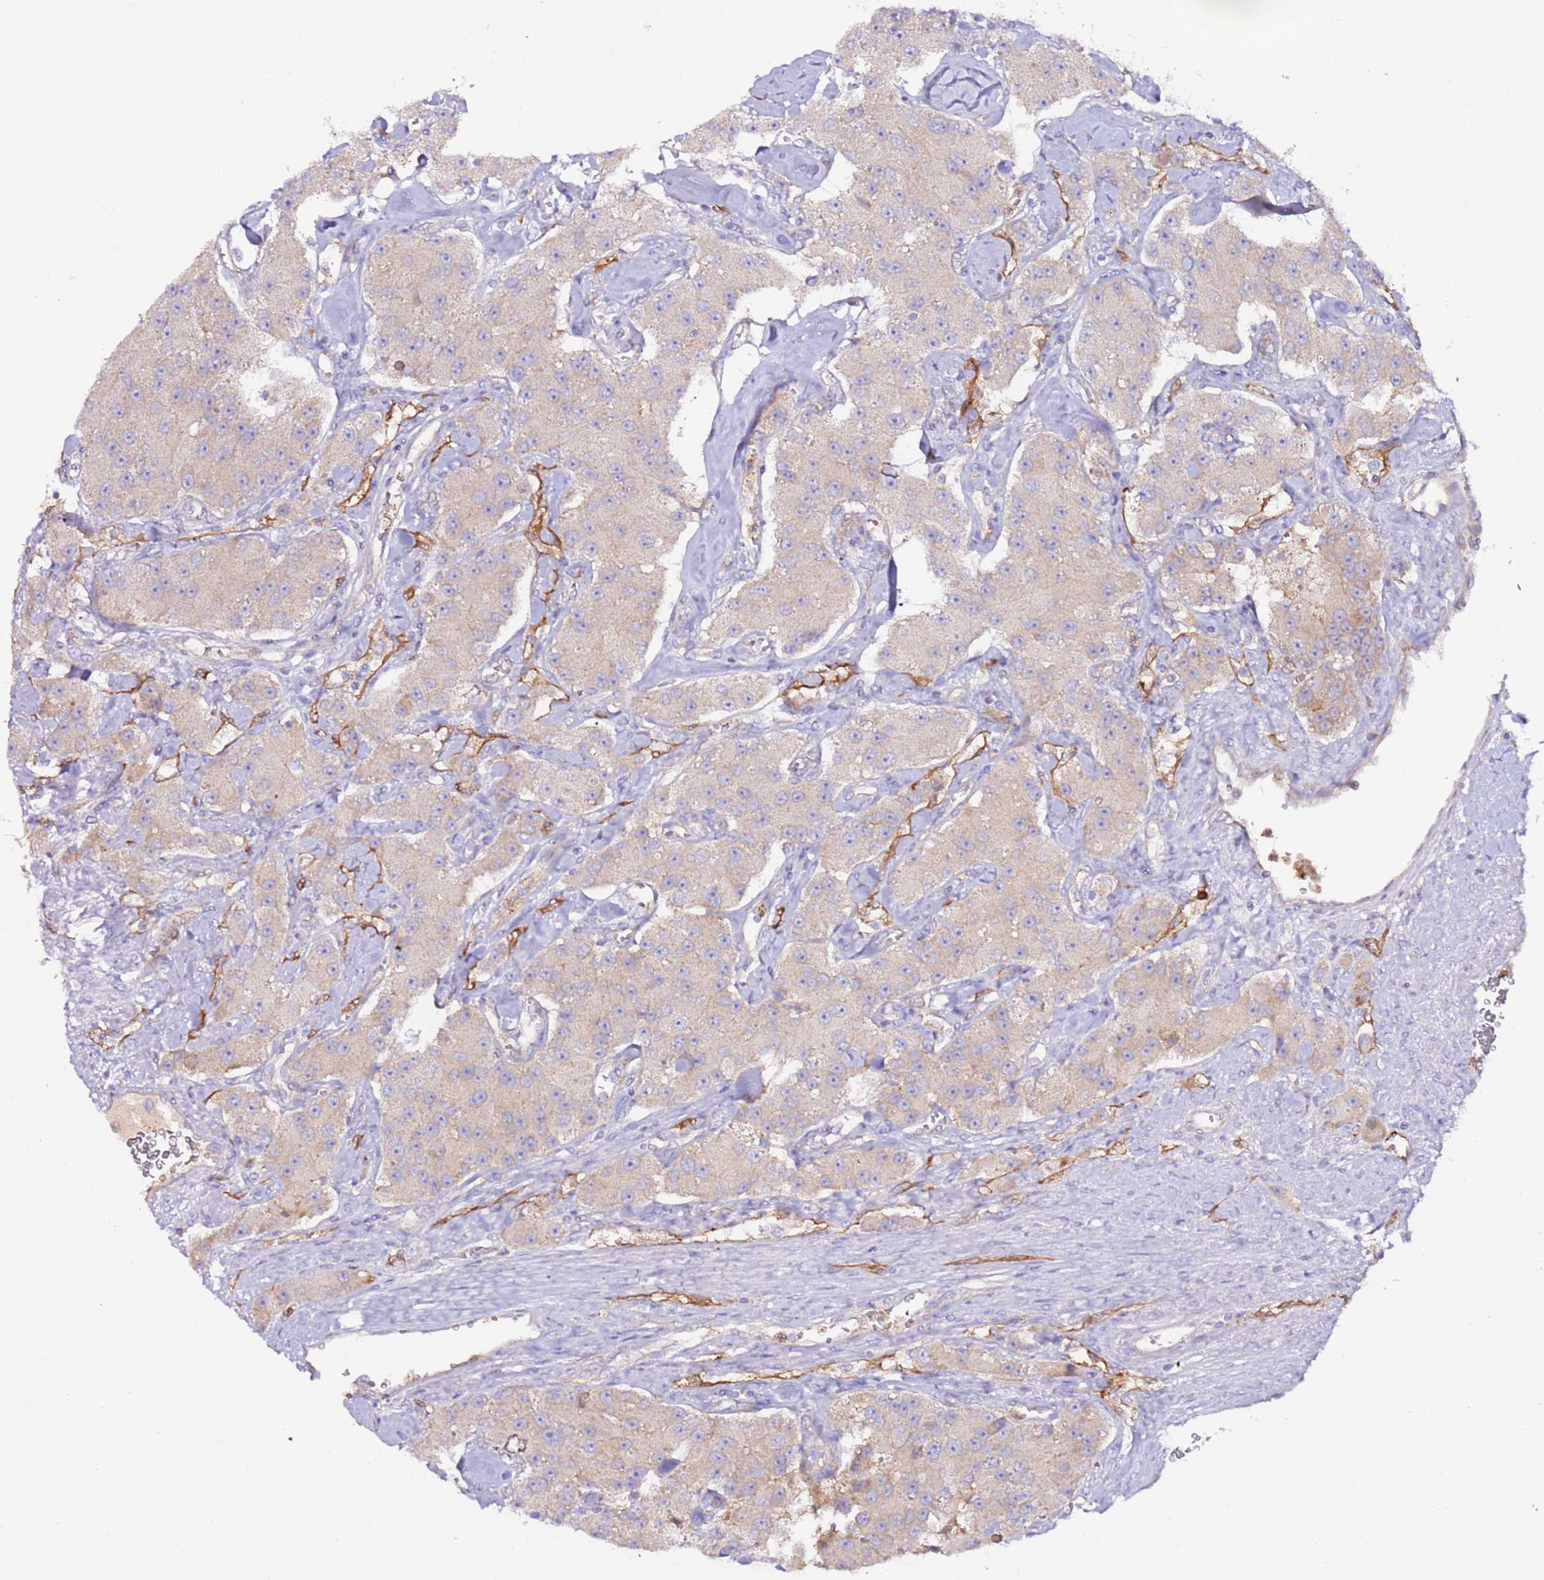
{"staining": {"intensity": "negative", "quantity": "none", "location": "none"}, "tissue": "carcinoid", "cell_type": "Tumor cells", "image_type": "cancer", "snomed": [{"axis": "morphology", "description": "Carcinoid, malignant, NOS"}, {"axis": "topography", "description": "Pancreas"}], "caption": "A high-resolution image shows immunohistochemistry (IHC) staining of carcinoid, which shows no significant staining in tumor cells. (IHC, brightfield microscopy, high magnification).", "gene": "FLVCR1", "patient": {"sex": "male", "age": 41}}